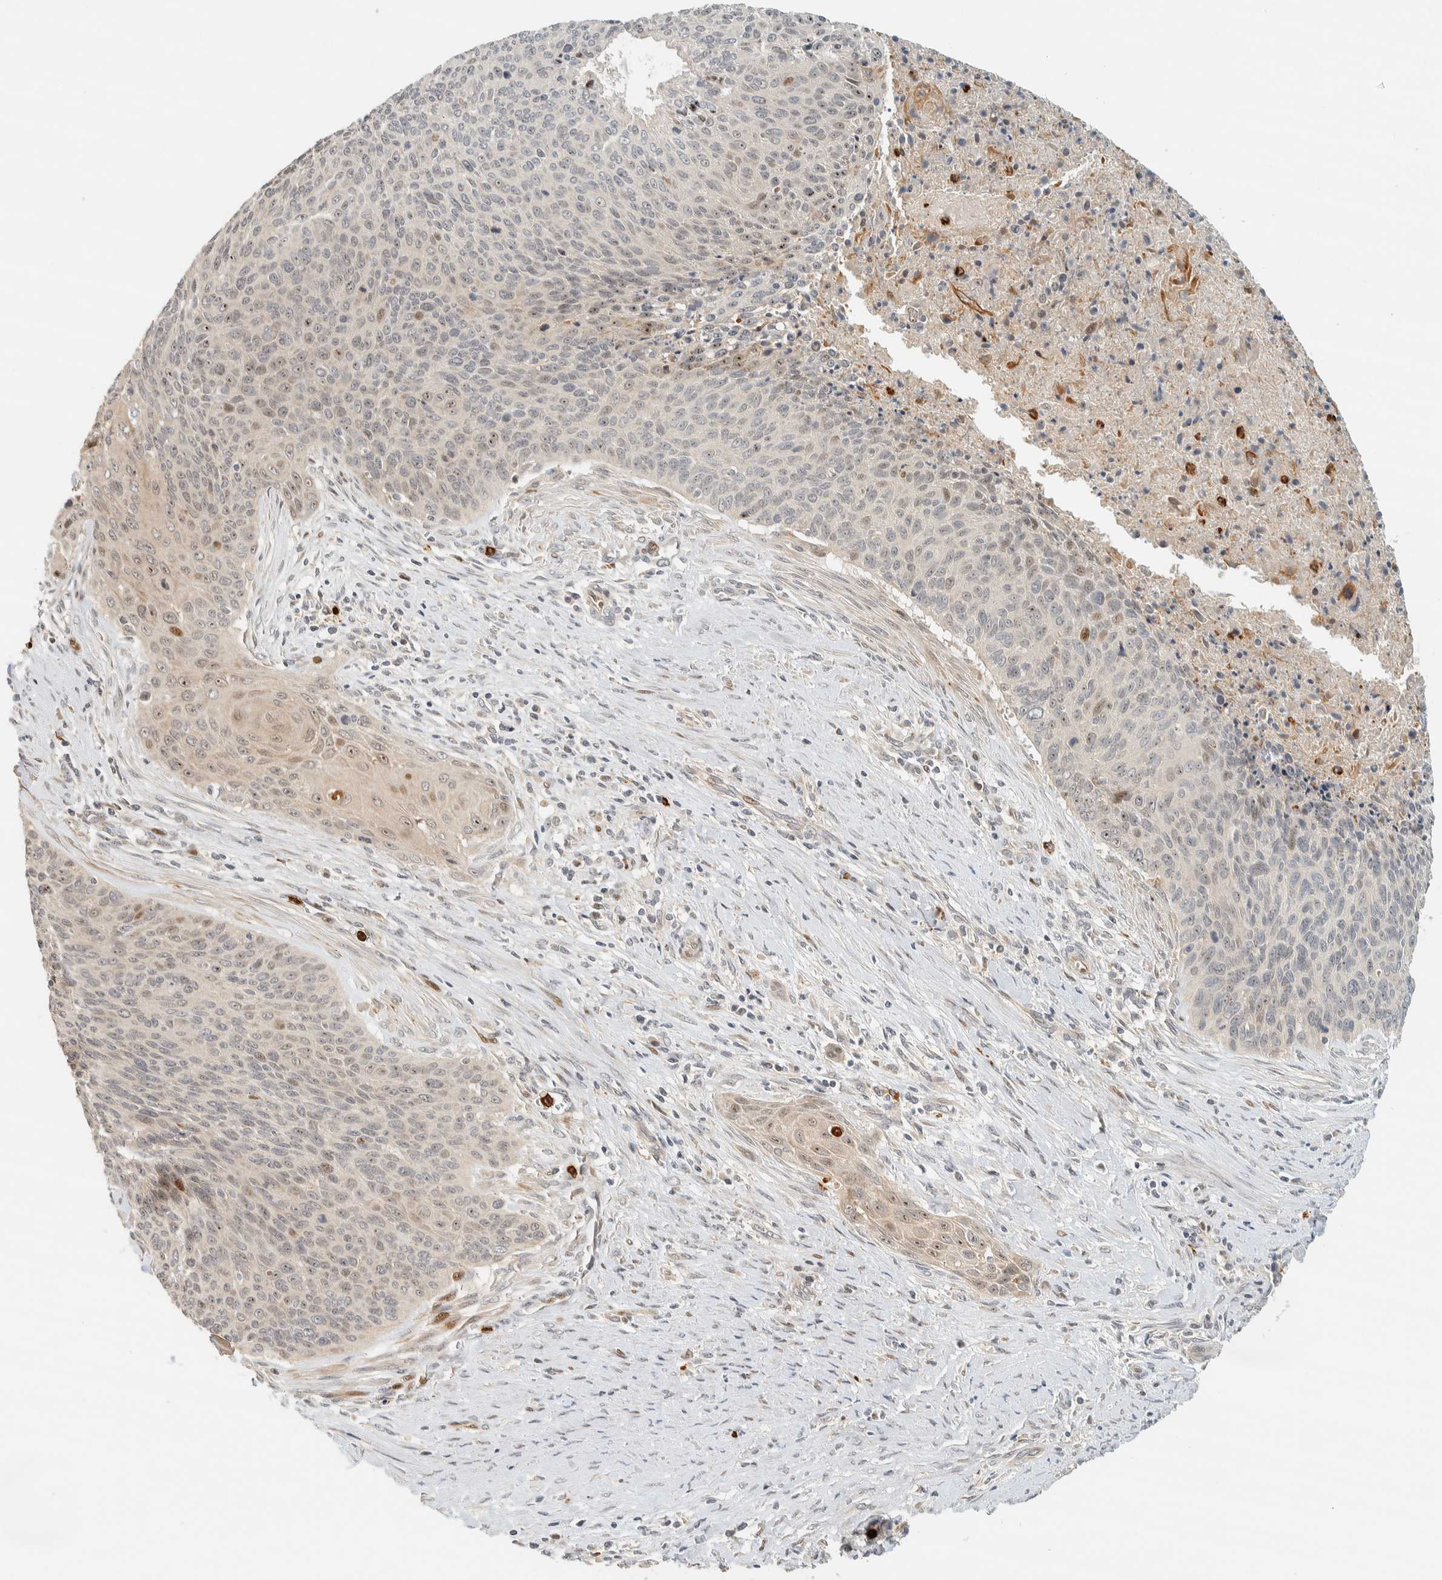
{"staining": {"intensity": "weak", "quantity": "<25%", "location": "cytoplasmic/membranous,nuclear"}, "tissue": "cervical cancer", "cell_type": "Tumor cells", "image_type": "cancer", "snomed": [{"axis": "morphology", "description": "Squamous cell carcinoma, NOS"}, {"axis": "topography", "description": "Cervix"}], "caption": "A histopathology image of human cervical cancer (squamous cell carcinoma) is negative for staining in tumor cells.", "gene": "CCDC171", "patient": {"sex": "female", "age": 55}}